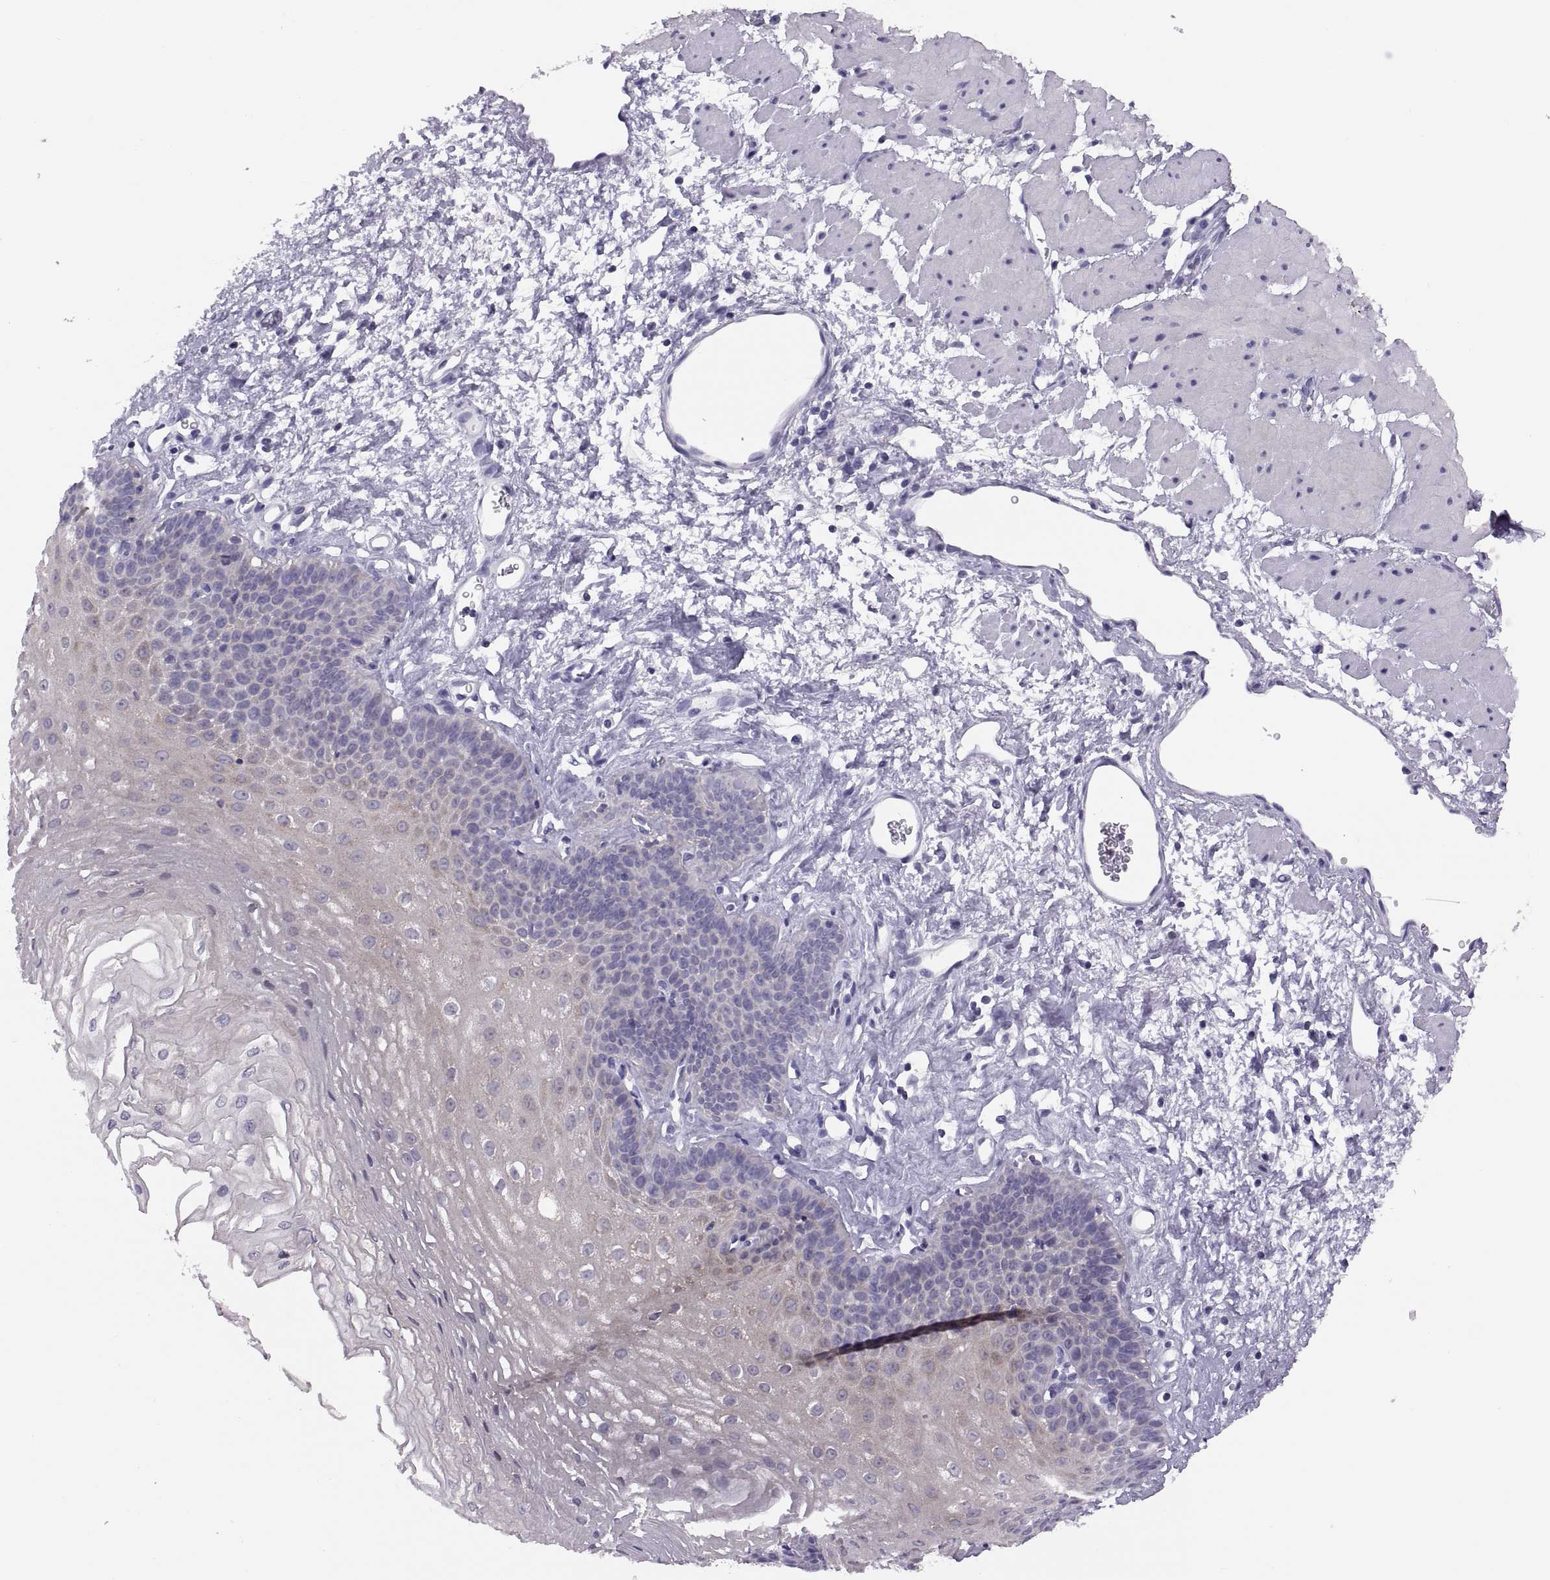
{"staining": {"intensity": "weak", "quantity": "25%-75%", "location": "cytoplasmic/membranous"}, "tissue": "esophagus", "cell_type": "Squamous epithelial cells", "image_type": "normal", "snomed": [{"axis": "morphology", "description": "Normal tissue, NOS"}, {"axis": "topography", "description": "Esophagus"}], "caption": "Esophagus stained with immunohistochemistry shows weak cytoplasmic/membranous positivity in approximately 25%-75% of squamous epithelial cells.", "gene": "TTC21A", "patient": {"sex": "female", "age": 62}}